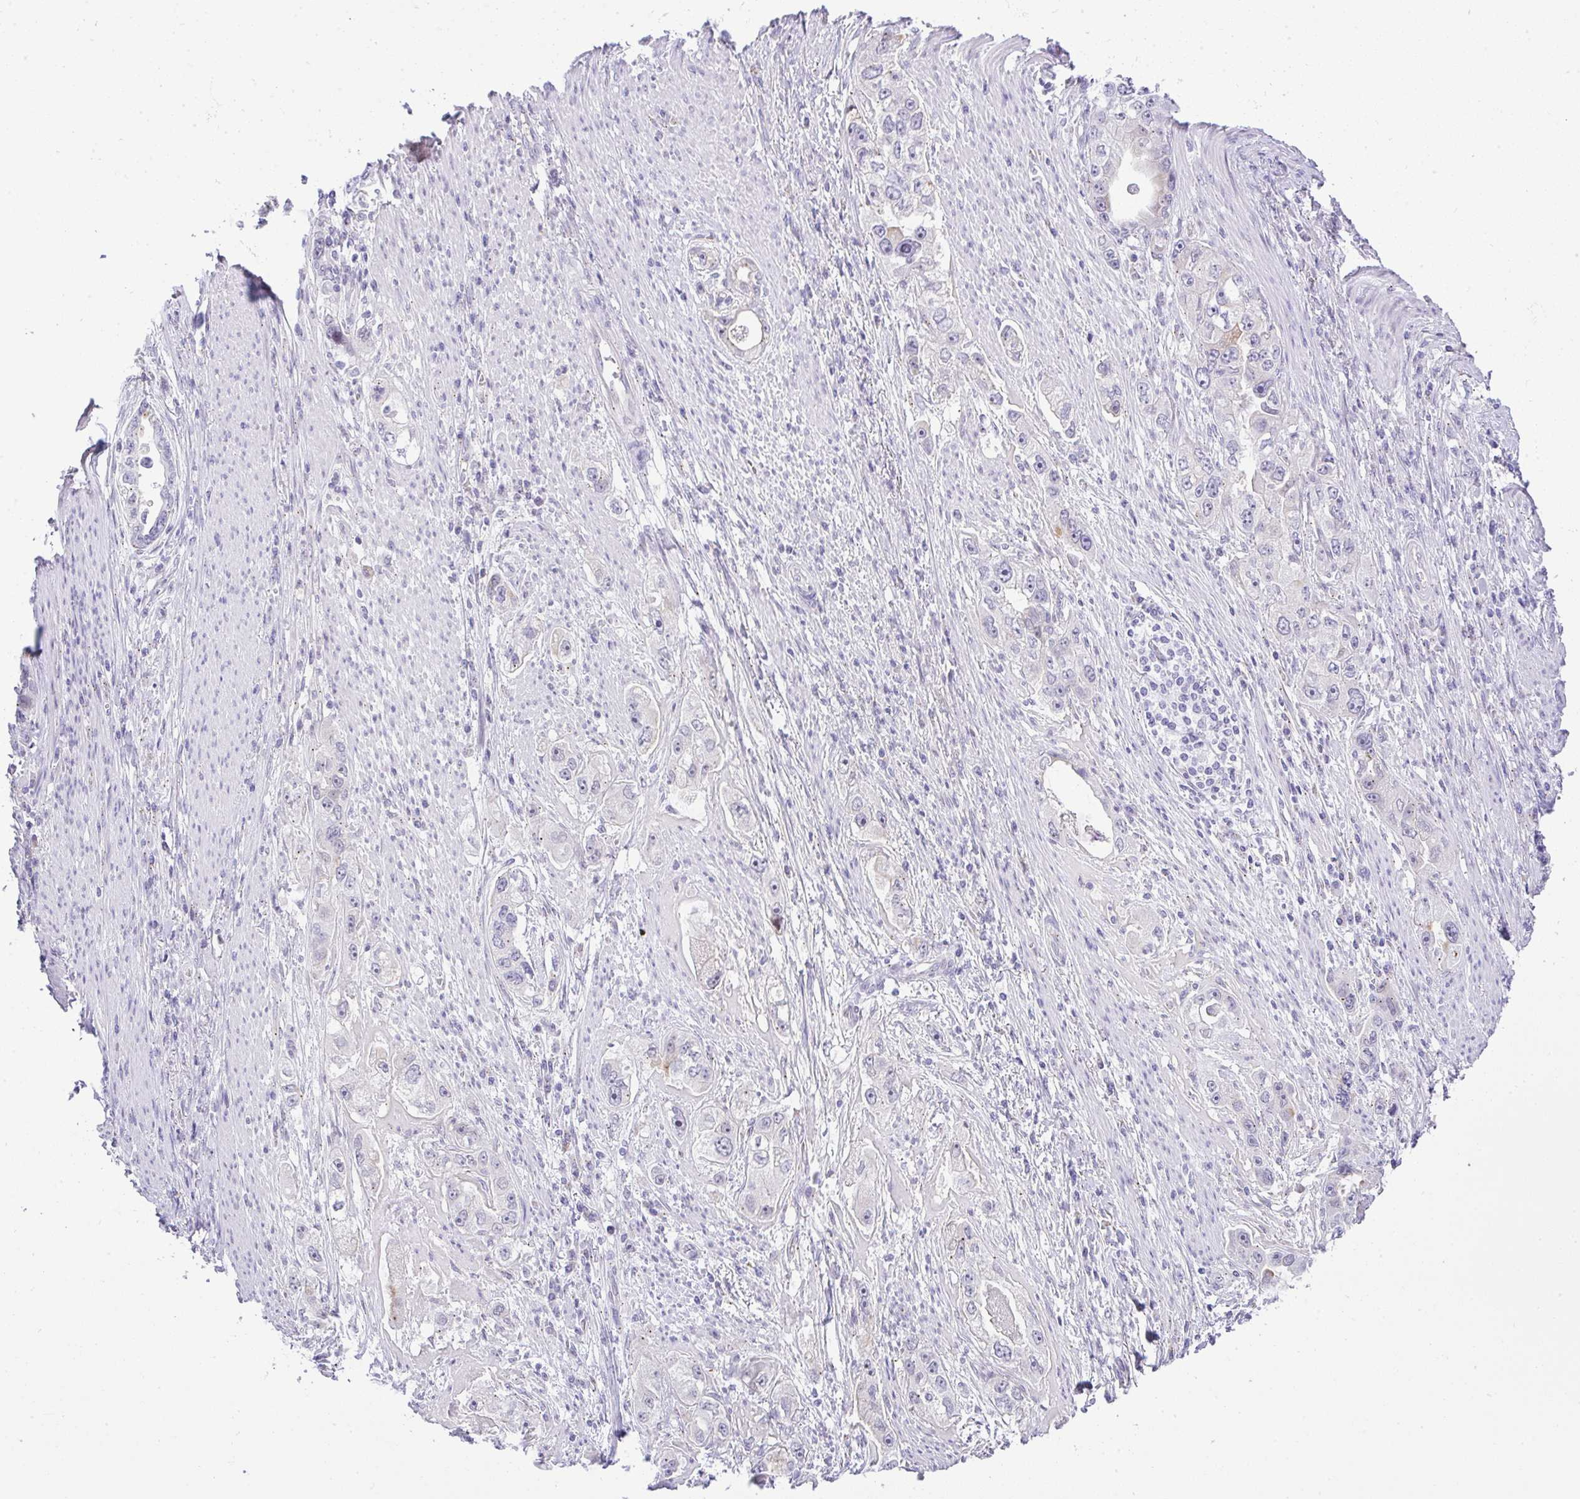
{"staining": {"intensity": "negative", "quantity": "none", "location": "none"}, "tissue": "stomach cancer", "cell_type": "Tumor cells", "image_type": "cancer", "snomed": [{"axis": "morphology", "description": "Adenocarcinoma, NOS"}, {"axis": "topography", "description": "Stomach, lower"}], "caption": "Immunohistochemical staining of adenocarcinoma (stomach) displays no significant positivity in tumor cells.", "gene": "FAM177A1", "patient": {"sex": "female", "age": 93}}